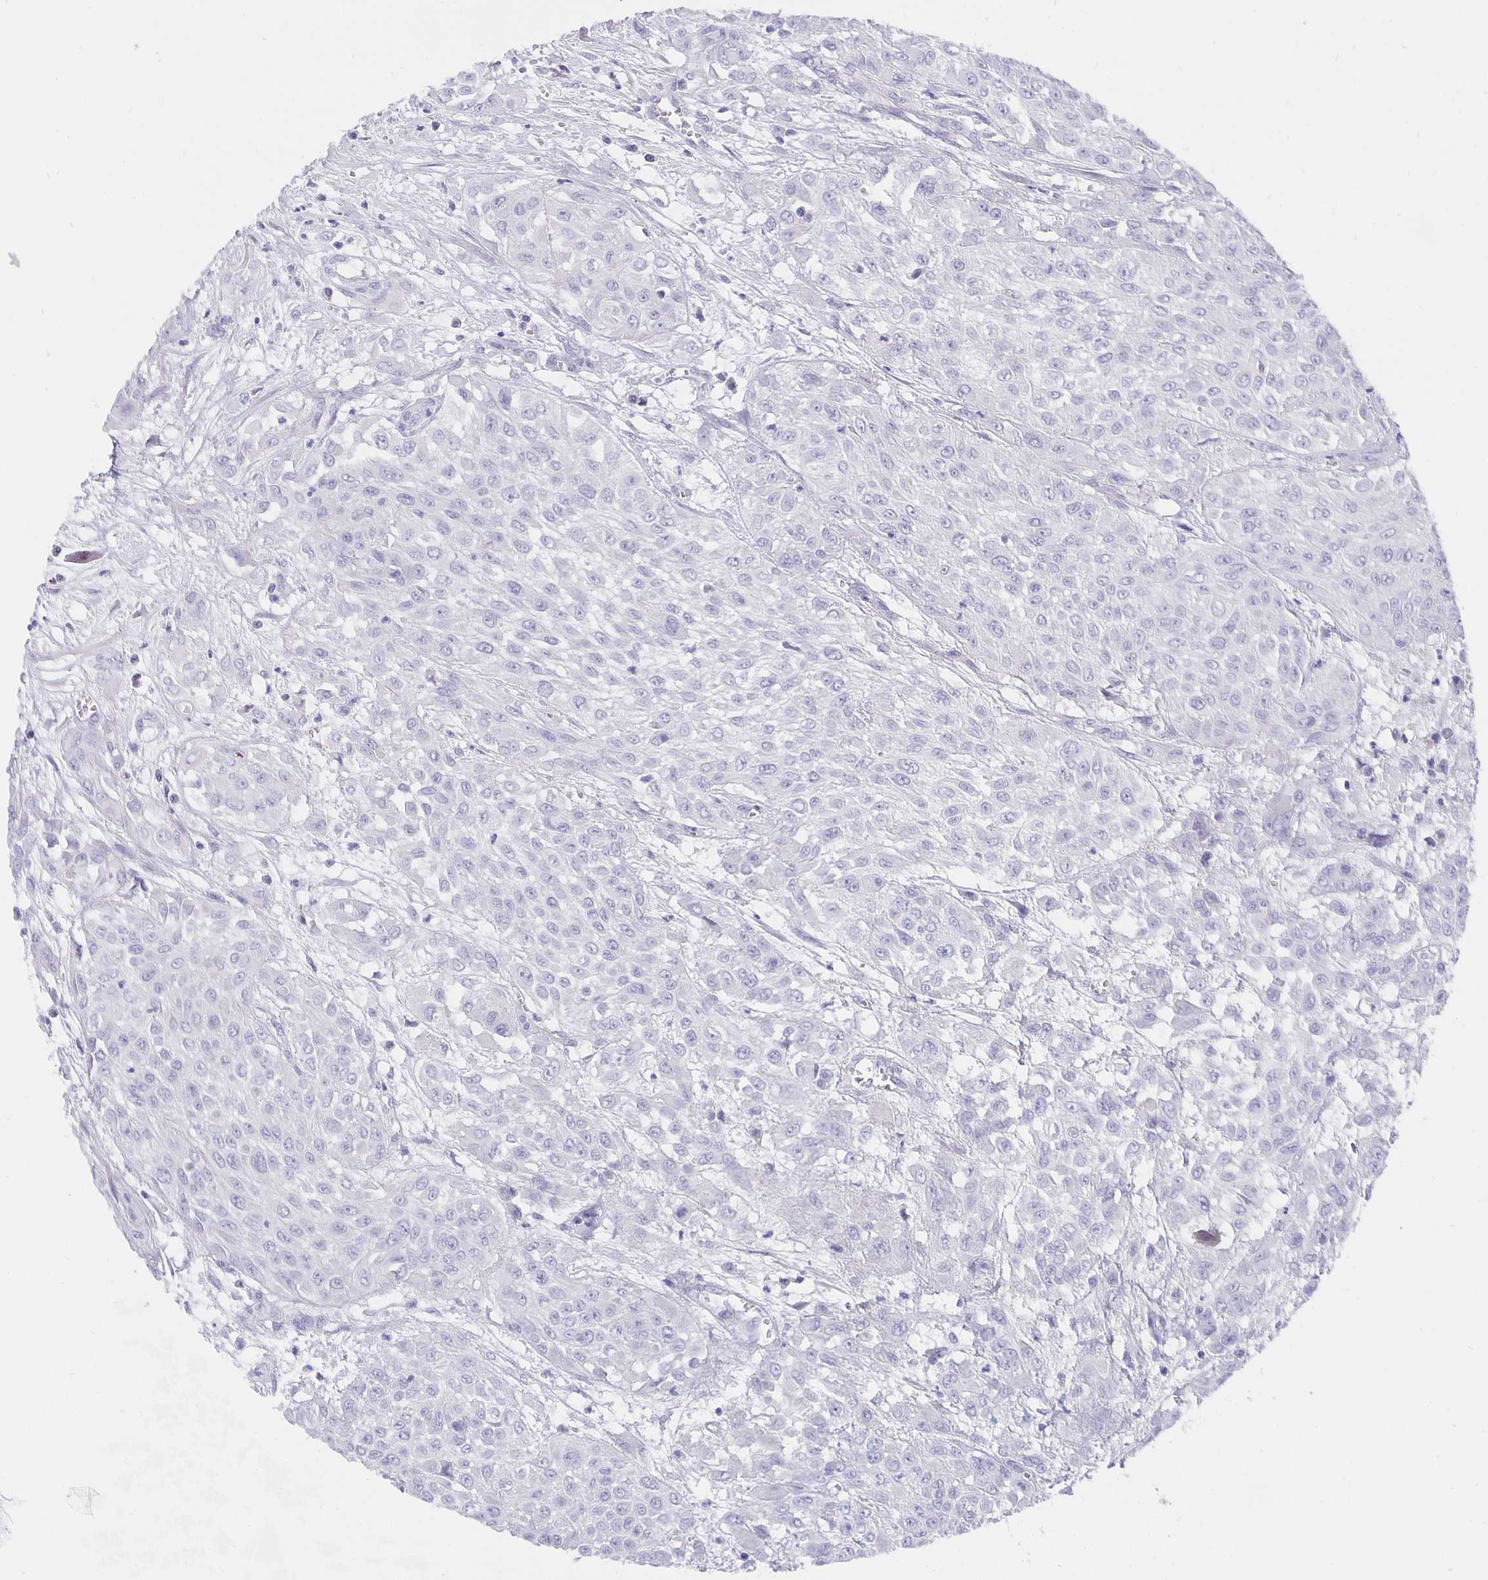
{"staining": {"intensity": "negative", "quantity": "none", "location": "none"}, "tissue": "urothelial cancer", "cell_type": "Tumor cells", "image_type": "cancer", "snomed": [{"axis": "morphology", "description": "Urothelial carcinoma, High grade"}, {"axis": "topography", "description": "Urinary bladder"}], "caption": "Immunohistochemistry image of neoplastic tissue: human urothelial cancer stained with DAB shows no significant protein staining in tumor cells. Nuclei are stained in blue.", "gene": "CFAP74", "patient": {"sex": "male", "age": 57}}